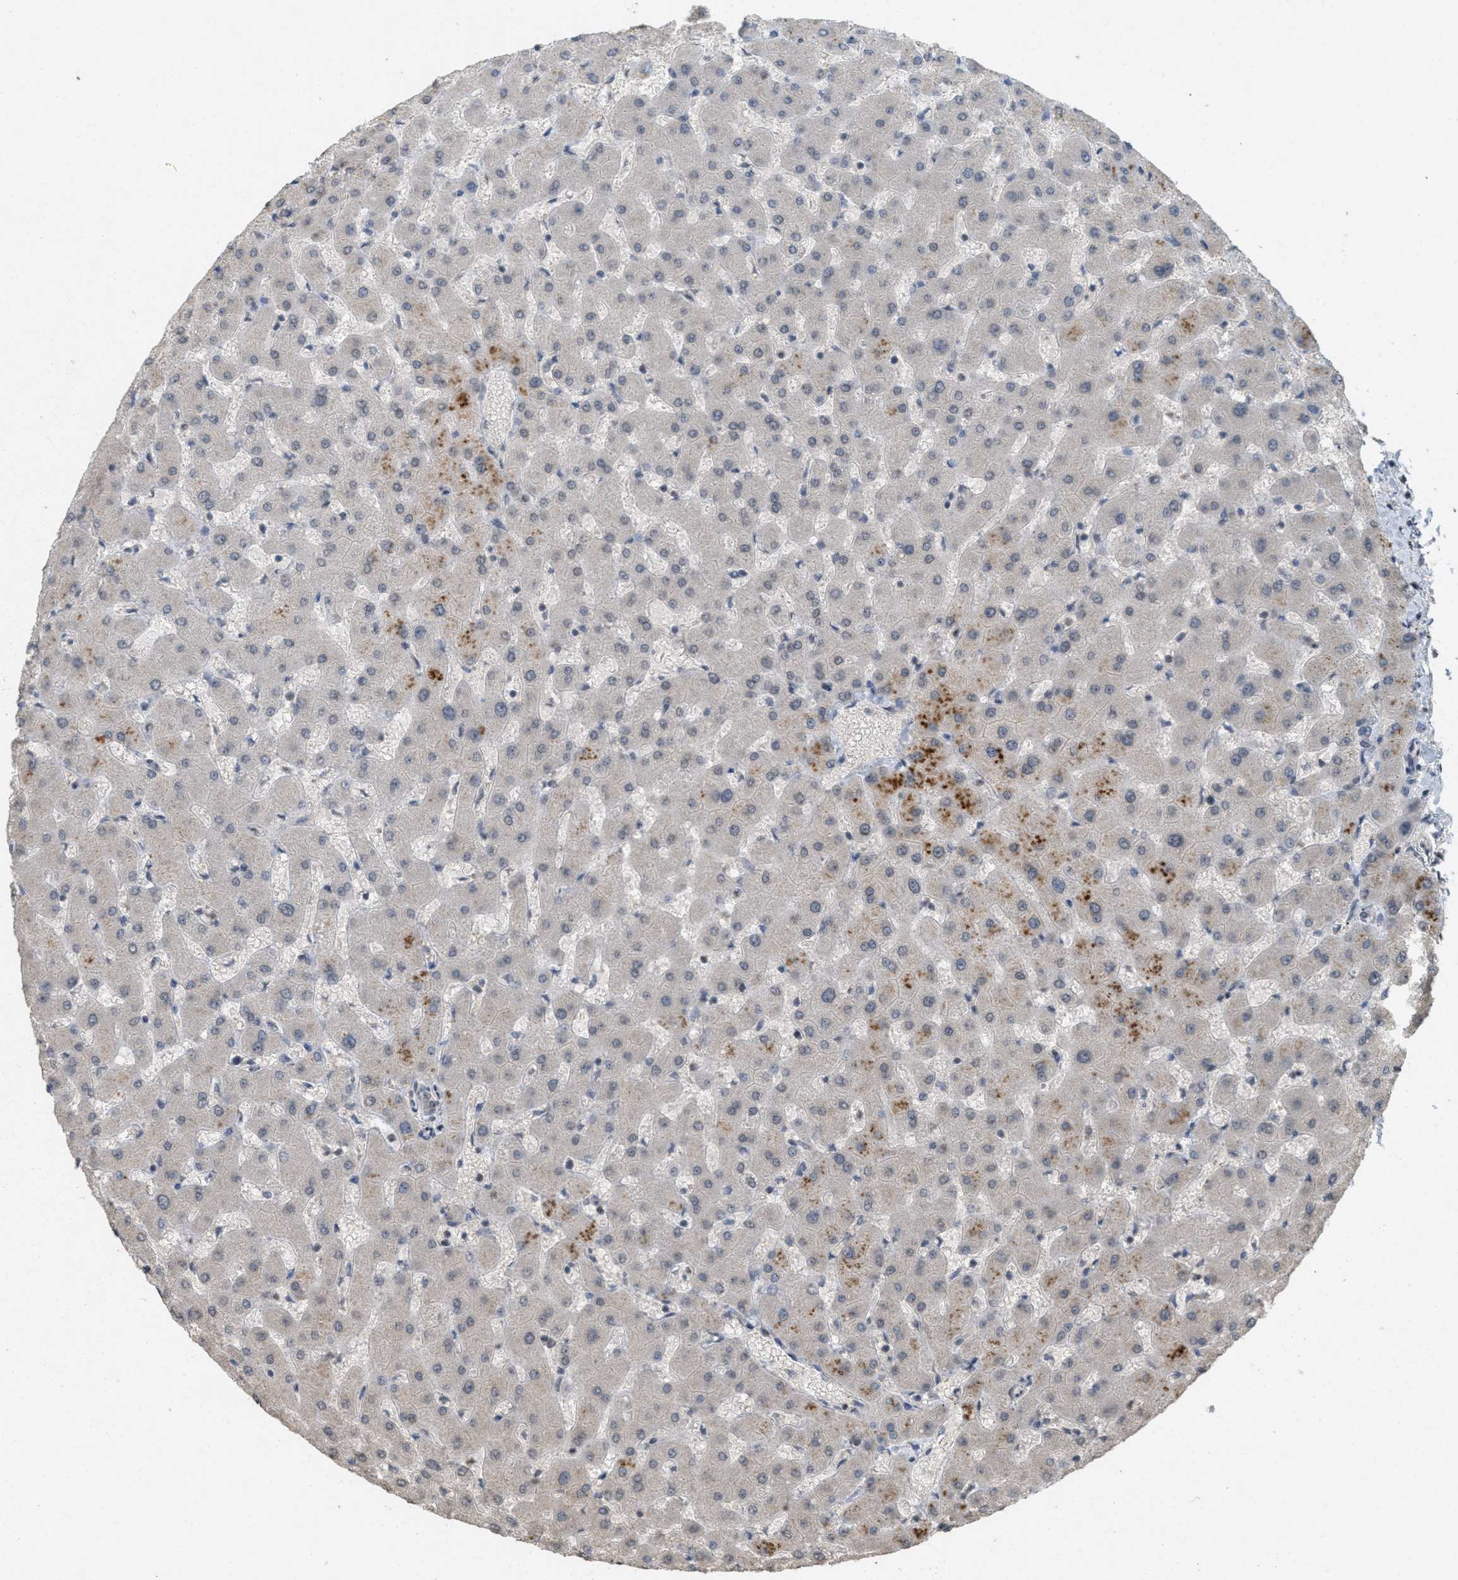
{"staining": {"intensity": "negative", "quantity": "none", "location": "none"}, "tissue": "liver", "cell_type": "Cholangiocytes", "image_type": "normal", "snomed": [{"axis": "morphology", "description": "Normal tissue, NOS"}, {"axis": "topography", "description": "Liver"}], "caption": "The micrograph displays no staining of cholangiocytes in benign liver. The staining is performed using DAB (3,3'-diaminobenzidine) brown chromogen with nuclei counter-stained in using hematoxylin.", "gene": "ABHD6", "patient": {"sex": "female", "age": 63}}